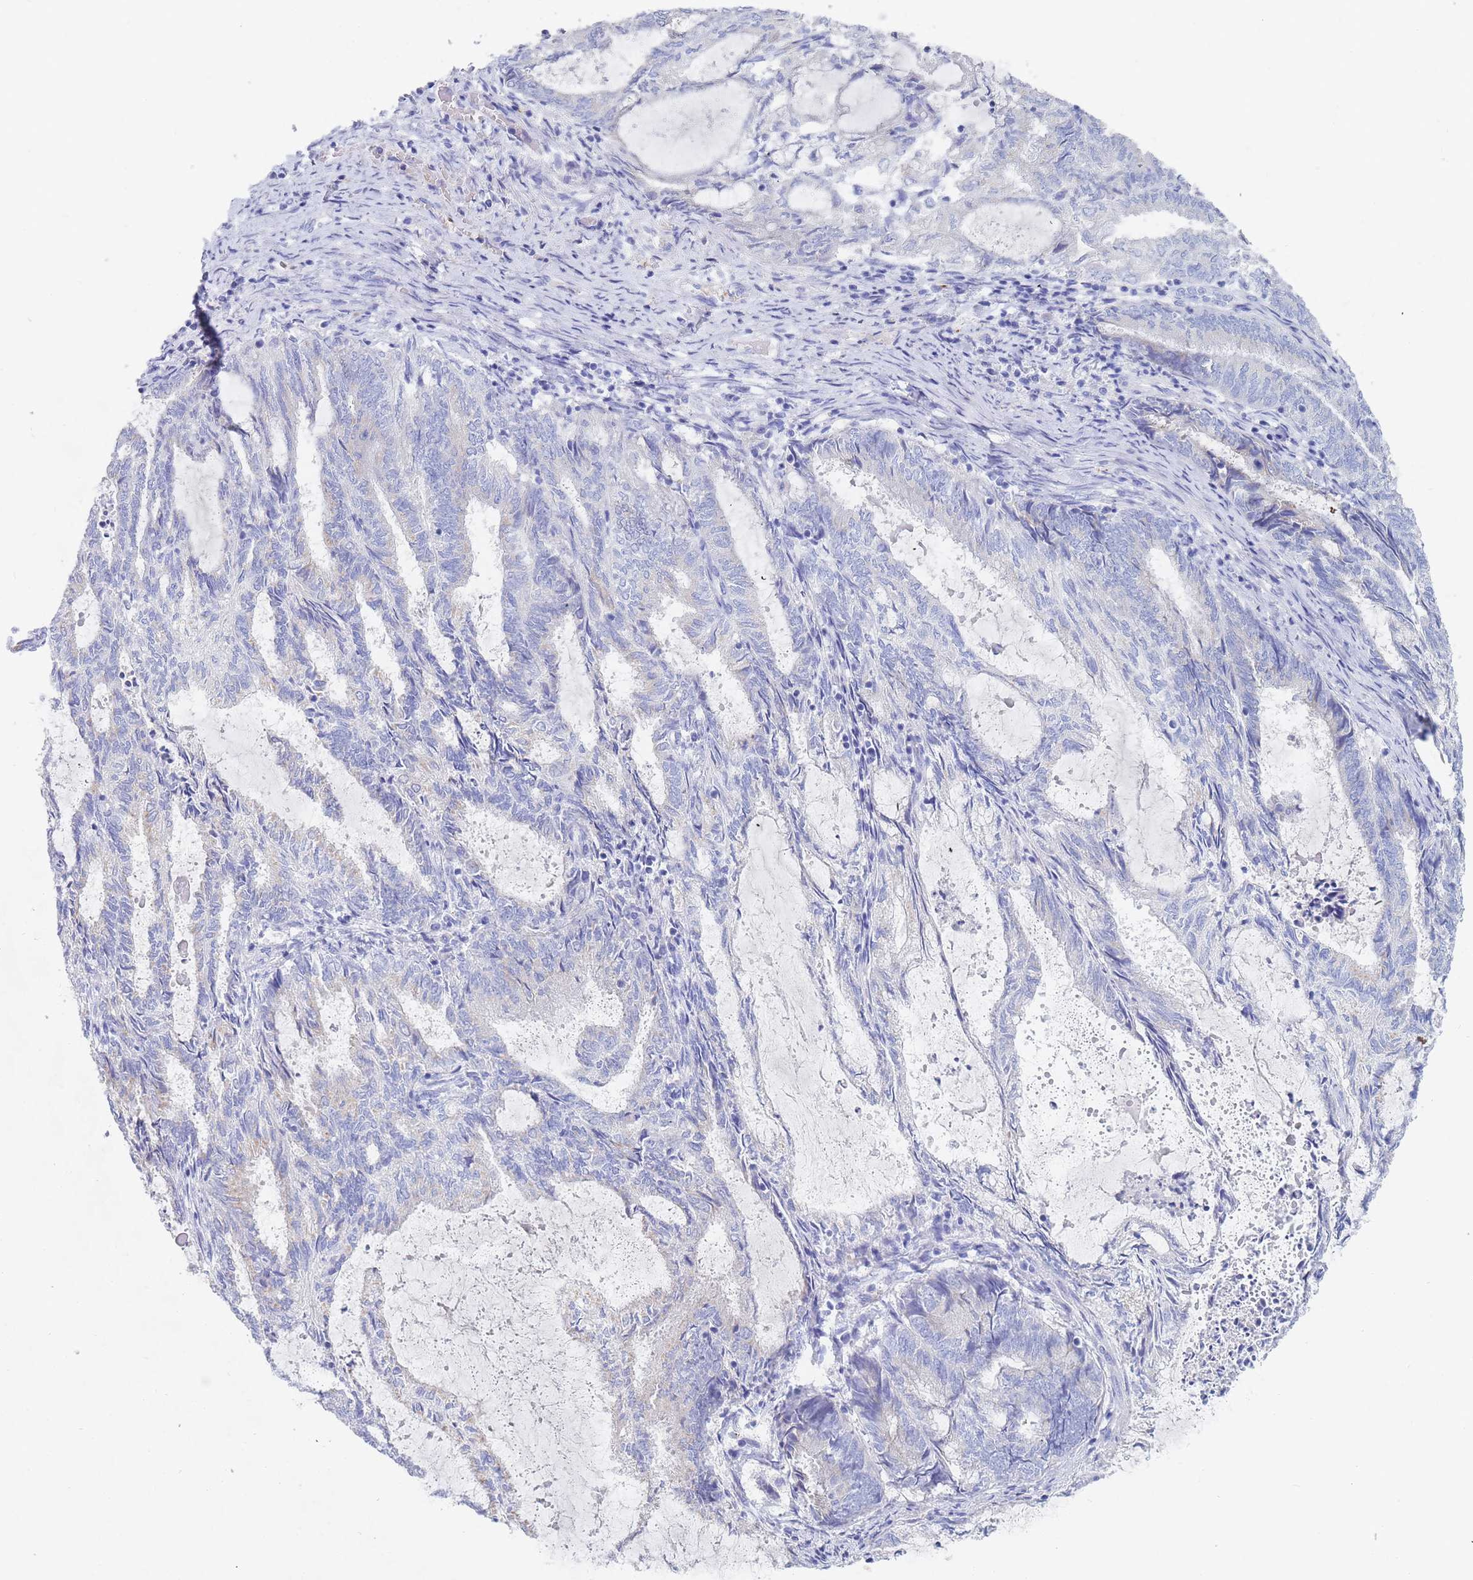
{"staining": {"intensity": "negative", "quantity": "none", "location": "none"}, "tissue": "endometrial cancer", "cell_type": "Tumor cells", "image_type": "cancer", "snomed": [{"axis": "morphology", "description": "Adenocarcinoma, NOS"}, {"axis": "topography", "description": "Endometrium"}], "caption": "Image shows no significant protein positivity in tumor cells of endometrial cancer (adenocarcinoma). (DAB (3,3'-diaminobenzidine) IHC visualized using brightfield microscopy, high magnification).", "gene": "SLC25A35", "patient": {"sex": "female", "age": 80}}